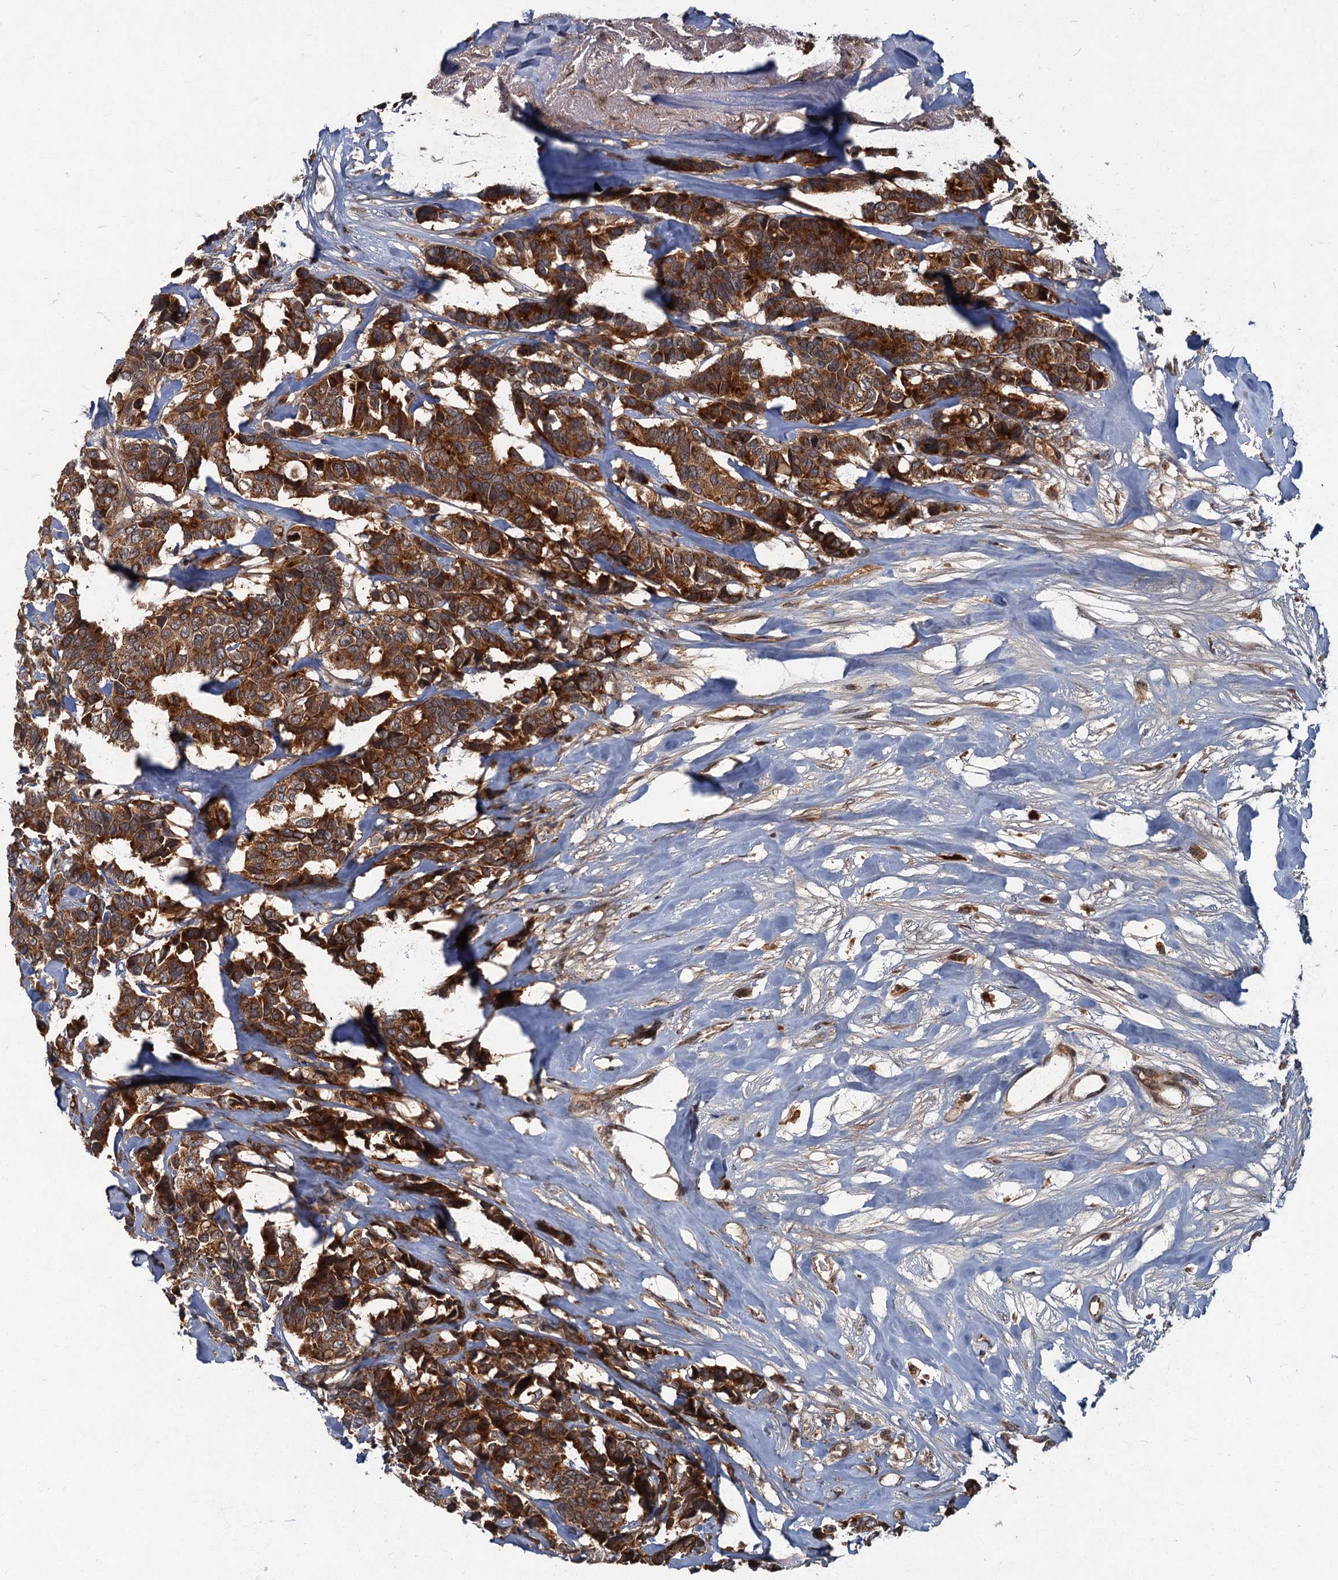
{"staining": {"intensity": "strong", "quantity": ">75%", "location": "cytoplasmic/membranous"}, "tissue": "breast cancer", "cell_type": "Tumor cells", "image_type": "cancer", "snomed": [{"axis": "morphology", "description": "Duct carcinoma"}, {"axis": "topography", "description": "Breast"}], "caption": "Tumor cells demonstrate strong cytoplasmic/membranous positivity in about >75% of cells in breast cancer. (Brightfield microscopy of DAB IHC at high magnification).", "gene": "SLC11A2", "patient": {"sex": "female", "age": 87}}